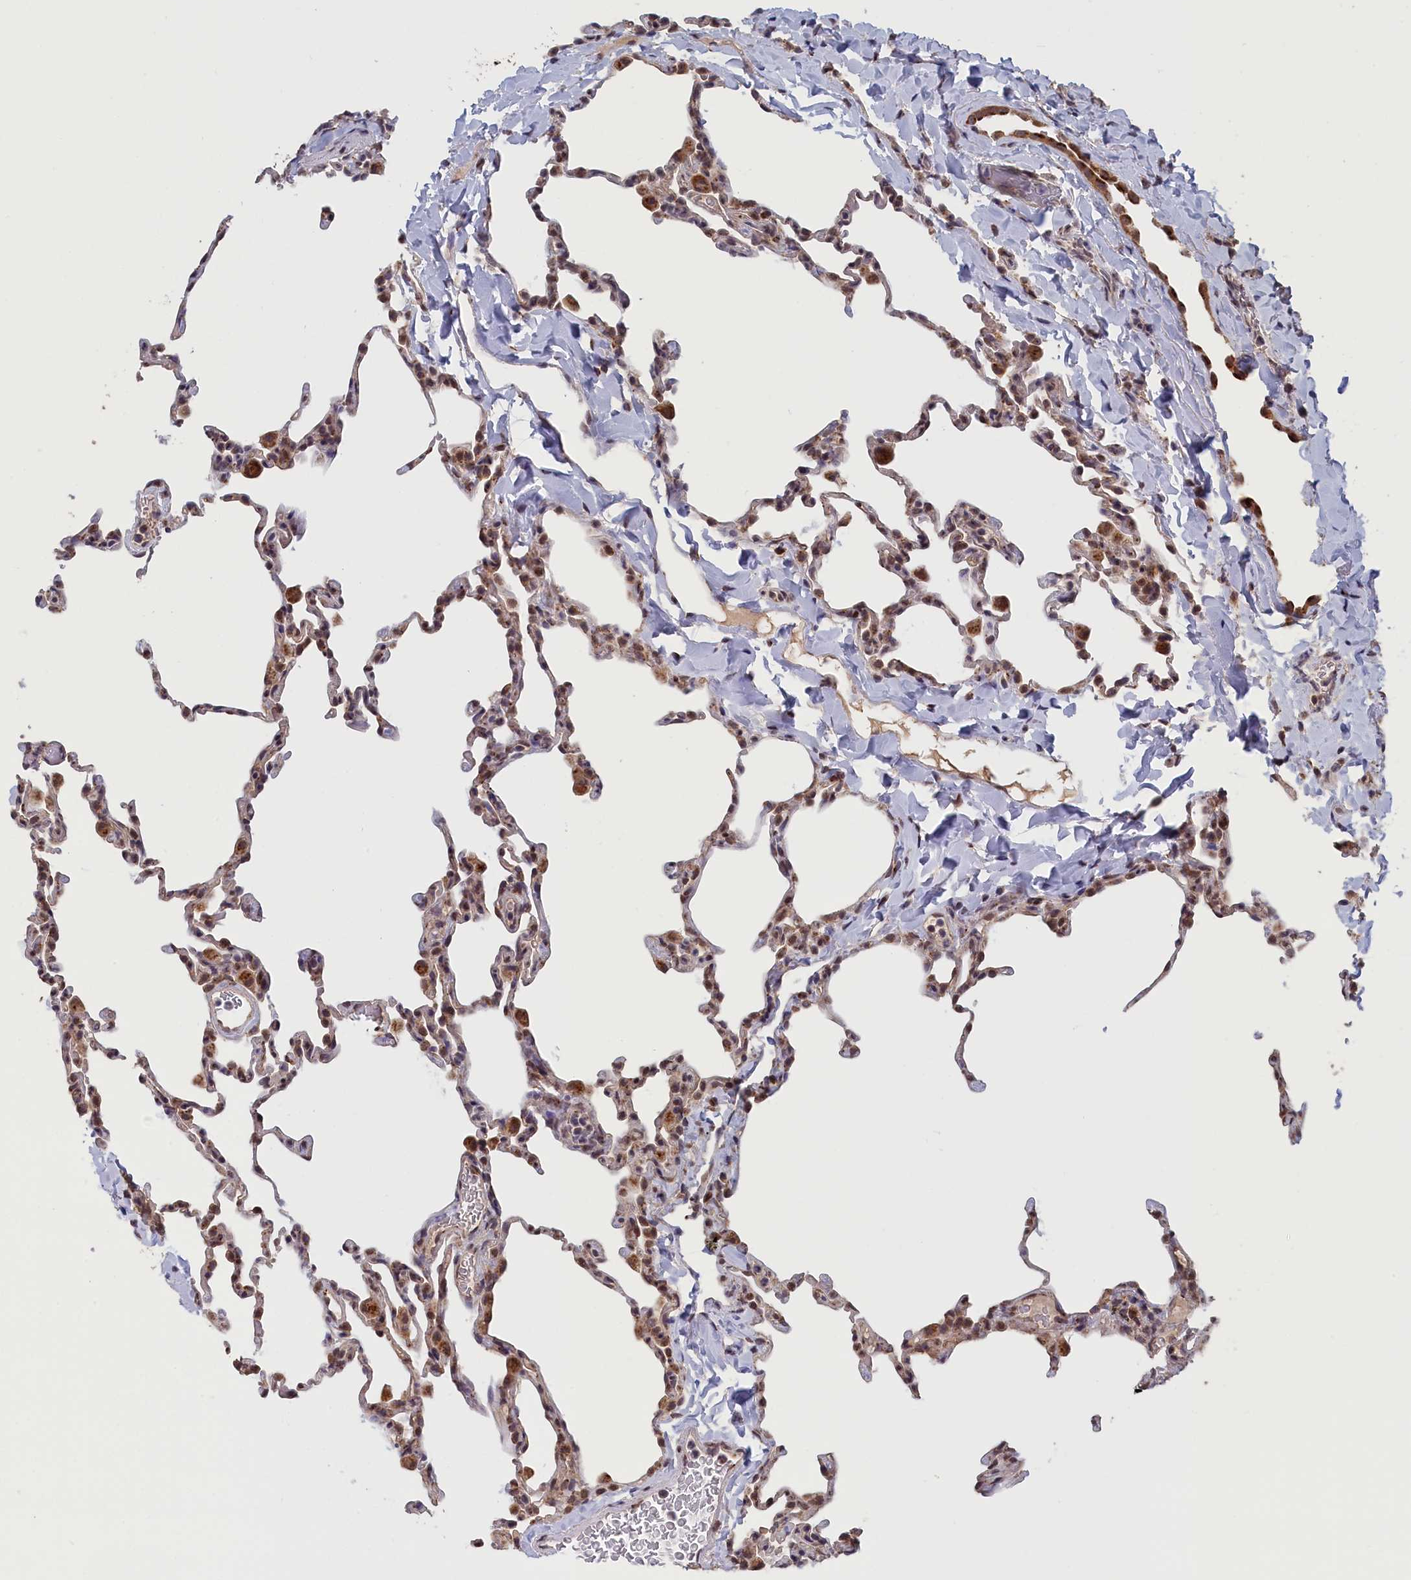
{"staining": {"intensity": "moderate", "quantity": "<25%", "location": "cytoplasmic/membranous"}, "tissue": "lung", "cell_type": "Alveolar cells", "image_type": "normal", "snomed": [{"axis": "morphology", "description": "Normal tissue, NOS"}, {"axis": "topography", "description": "Lung"}], "caption": "Lung stained for a protein exhibits moderate cytoplasmic/membranous positivity in alveolar cells. The staining is performed using DAB (3,3'-diaminobenzidine) brown chromogen to label protein expression. The nuclei are counter-stained blue using hematoxylin.", "gene": "PIGQ", "patient": {"sex": "male", "age": 20}}